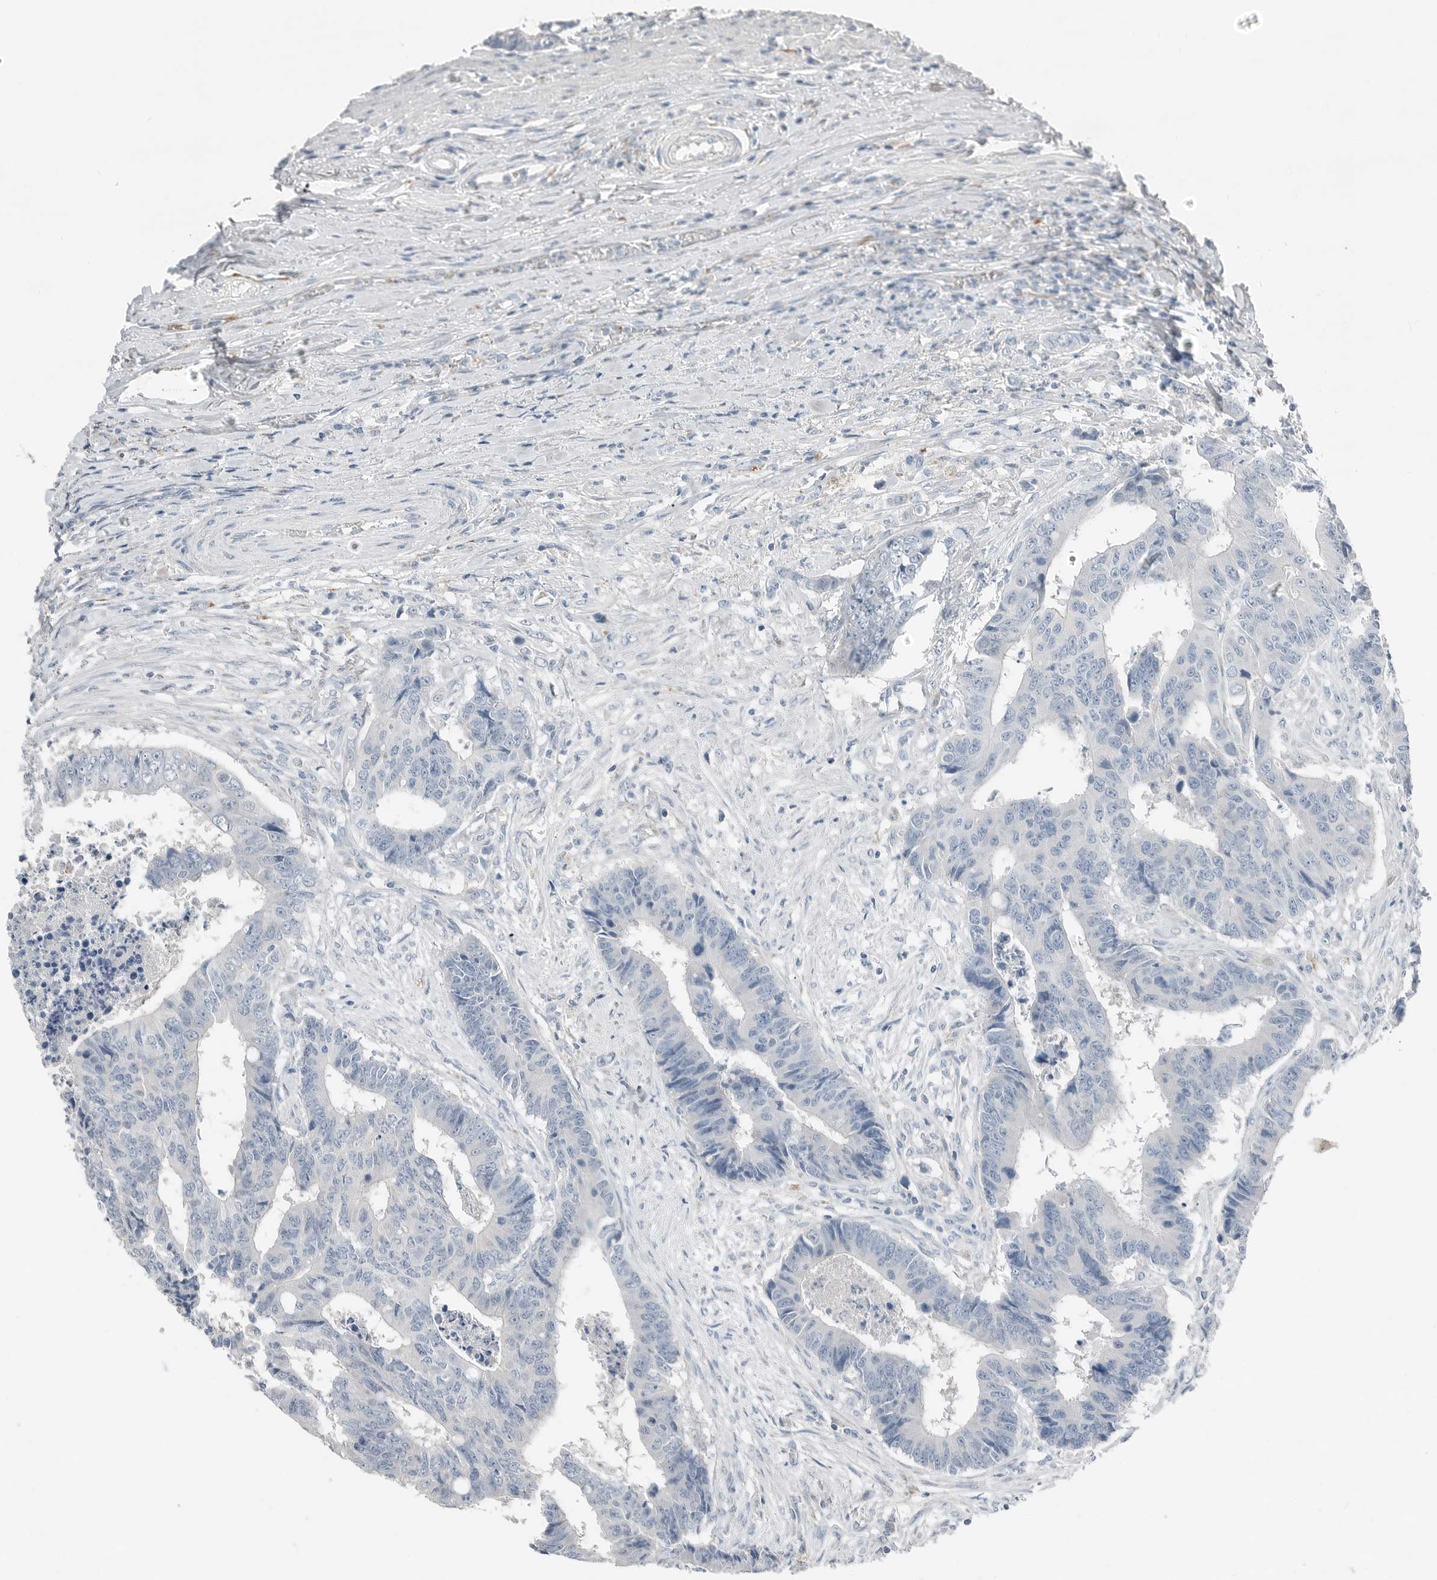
{"staining": {"intensity": "negative", "quantity": "none", "location": "none"}, "tissue": "colorectal cancer", "cell_type": "Tumor cells", "image_type": "cancer", "snomed": [{"axis": "morphology", "description": "Adenocarcinoma, NOS"}, {"axis": "topography", "description": "Rectum"}], "caption": "Micrograph shows no protein staining in tumor cells of colorectal adenocarcinoma tissue.", "gene": "SERPINB7", "patient": {"sex": "male", "age": 84}}